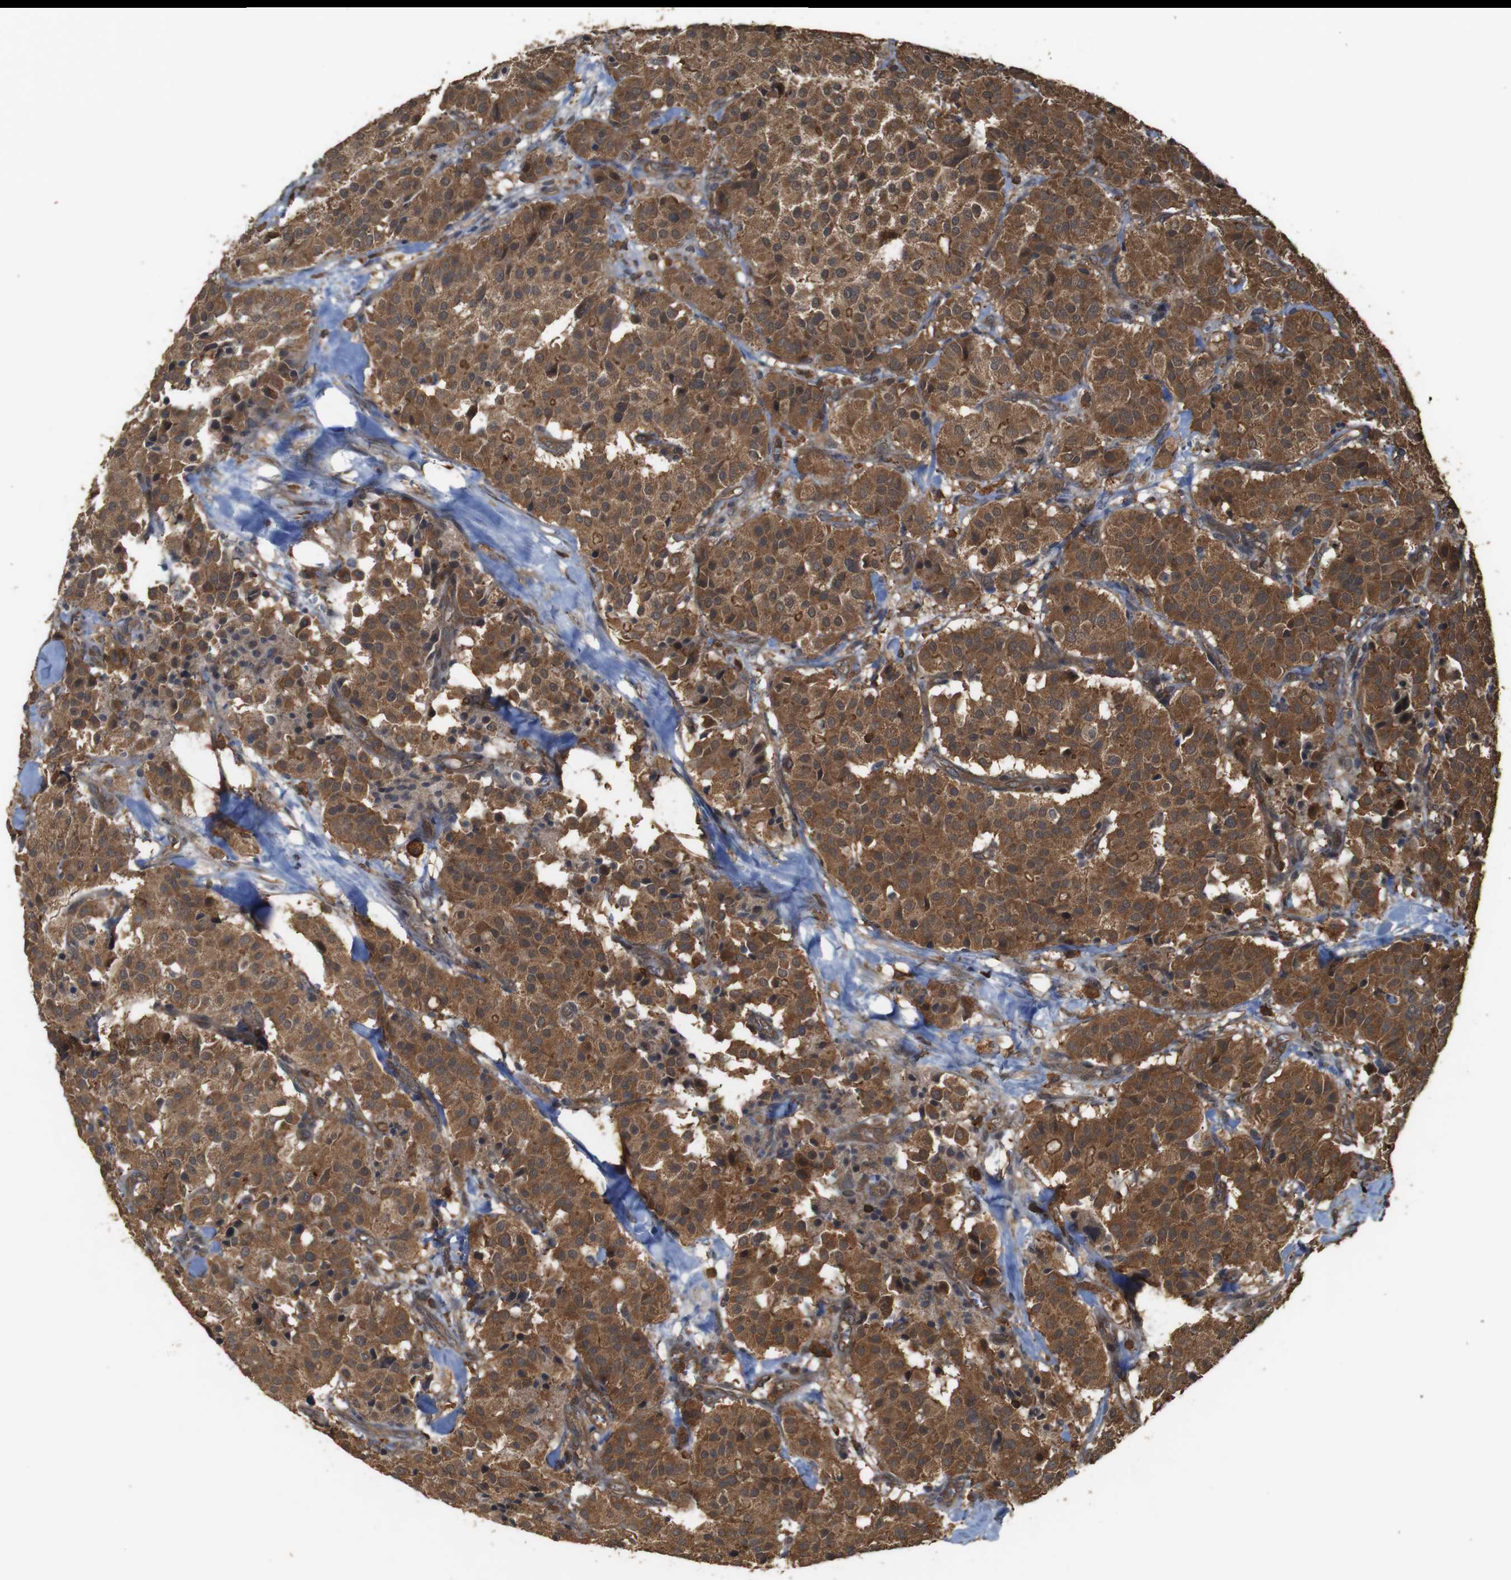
{"staining": {"intensity": "strong", "quantity": ">75%", "location": "cytoplasmic/membranous"}, "tissue": "carcinoid", "cell_type": "Tumor cells", "image_type": "cancer", "snomed": [{"axis": "morphology", "description": "Carcinoid, malignant, NOS"}, {"axis": "topography", "description": "Lung"}], "caption": "Carcinoid stained with a brown dye reveals strong cytoplasmic/membranous positive positivity in about >75% of tumor cells.", "gene": "BAG4", "patient": {"sex": "male", "age": 30}}